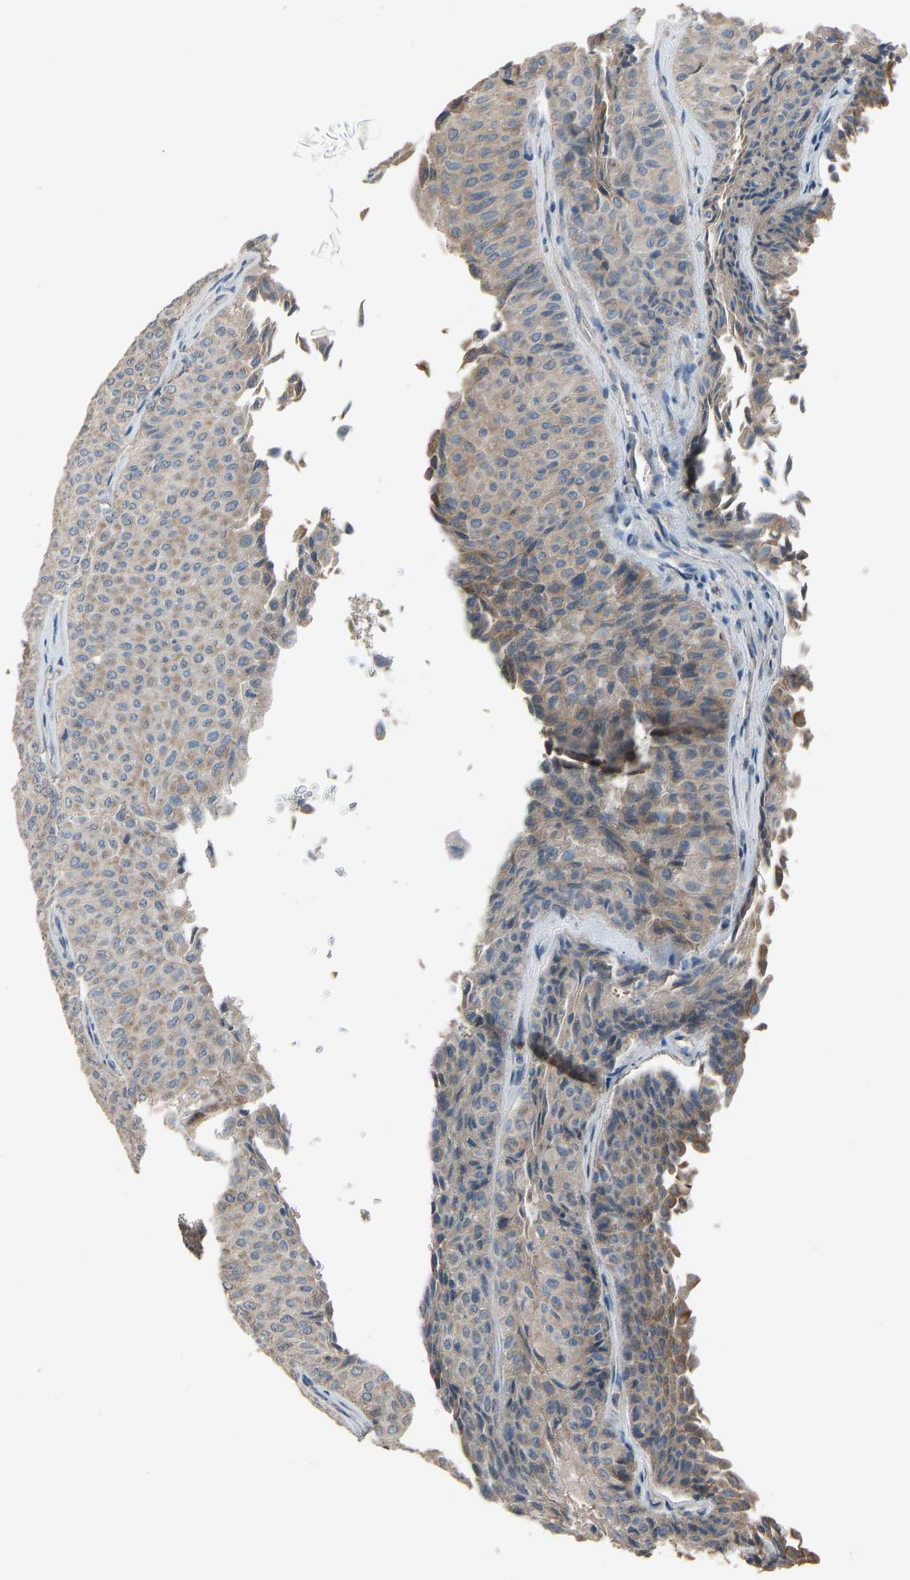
{"staining": {"intensity": "weak", "quantity": ">75%", "location": "cytoplasmic/membranous"}, "tissue": "urothelial cancer", "cell_type": "Tumor cells", "image_type": "cancer", "snomed": [{"axis": "morphology", "description": "Urothelial carcinoma, Low grade"}, {"axis": "topography", "description": "Urinary bladder"}], "caption": "High-magnification brightfield microscopy of low-grade urothelial carcinoma stained with DAB (3,3'-diaminobenzidine) (brown) and counterstained with hematoxylin (blue). tumor cells exhibit weak cytoplasmic/membranous expression is present in about>75% of cells. (IHC, brightfield microscopy, high magnification).", "gene": "TGFBR3", "patient": {"sex": "male", "age": 78}}